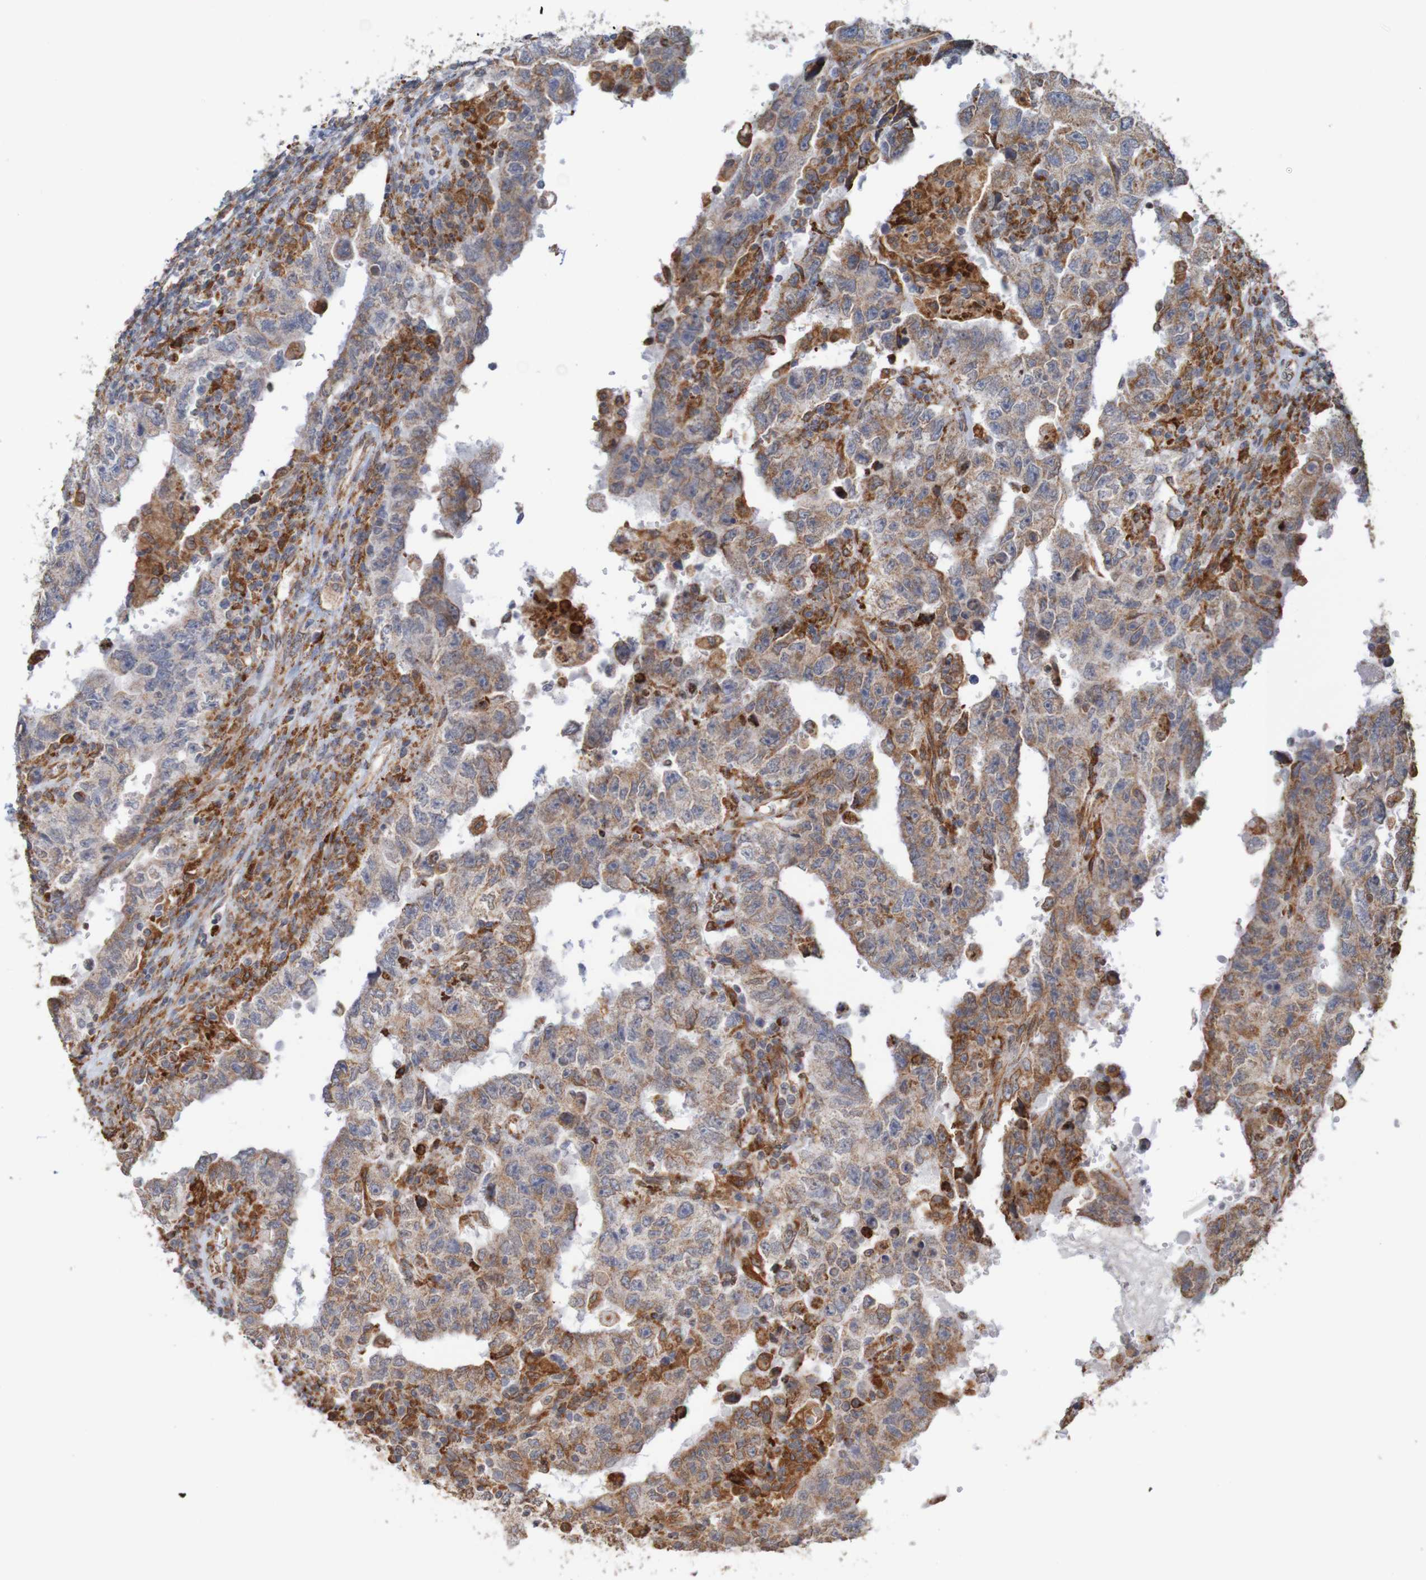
{"staining": {"intensity": "weak", "quantity": ">75%", "location": "cytoplasmic/membranous"}, "tissue": "testis cancer", "cell_type": "Tumor cells", "image_type": "cancer", "snomed": [{"axis": "morphology", "description": "Carcinoma, Embryonal, NOS"}, {"axis": "topography", "description": "Testis"}], "caption": "Weak cytoplasmic/membranous staining is appreciated in about >75% of tumor cells in testis embryonal carcinoma.", "gene": "PDIA3", "patient": {"sex": "male", "age": 26}}